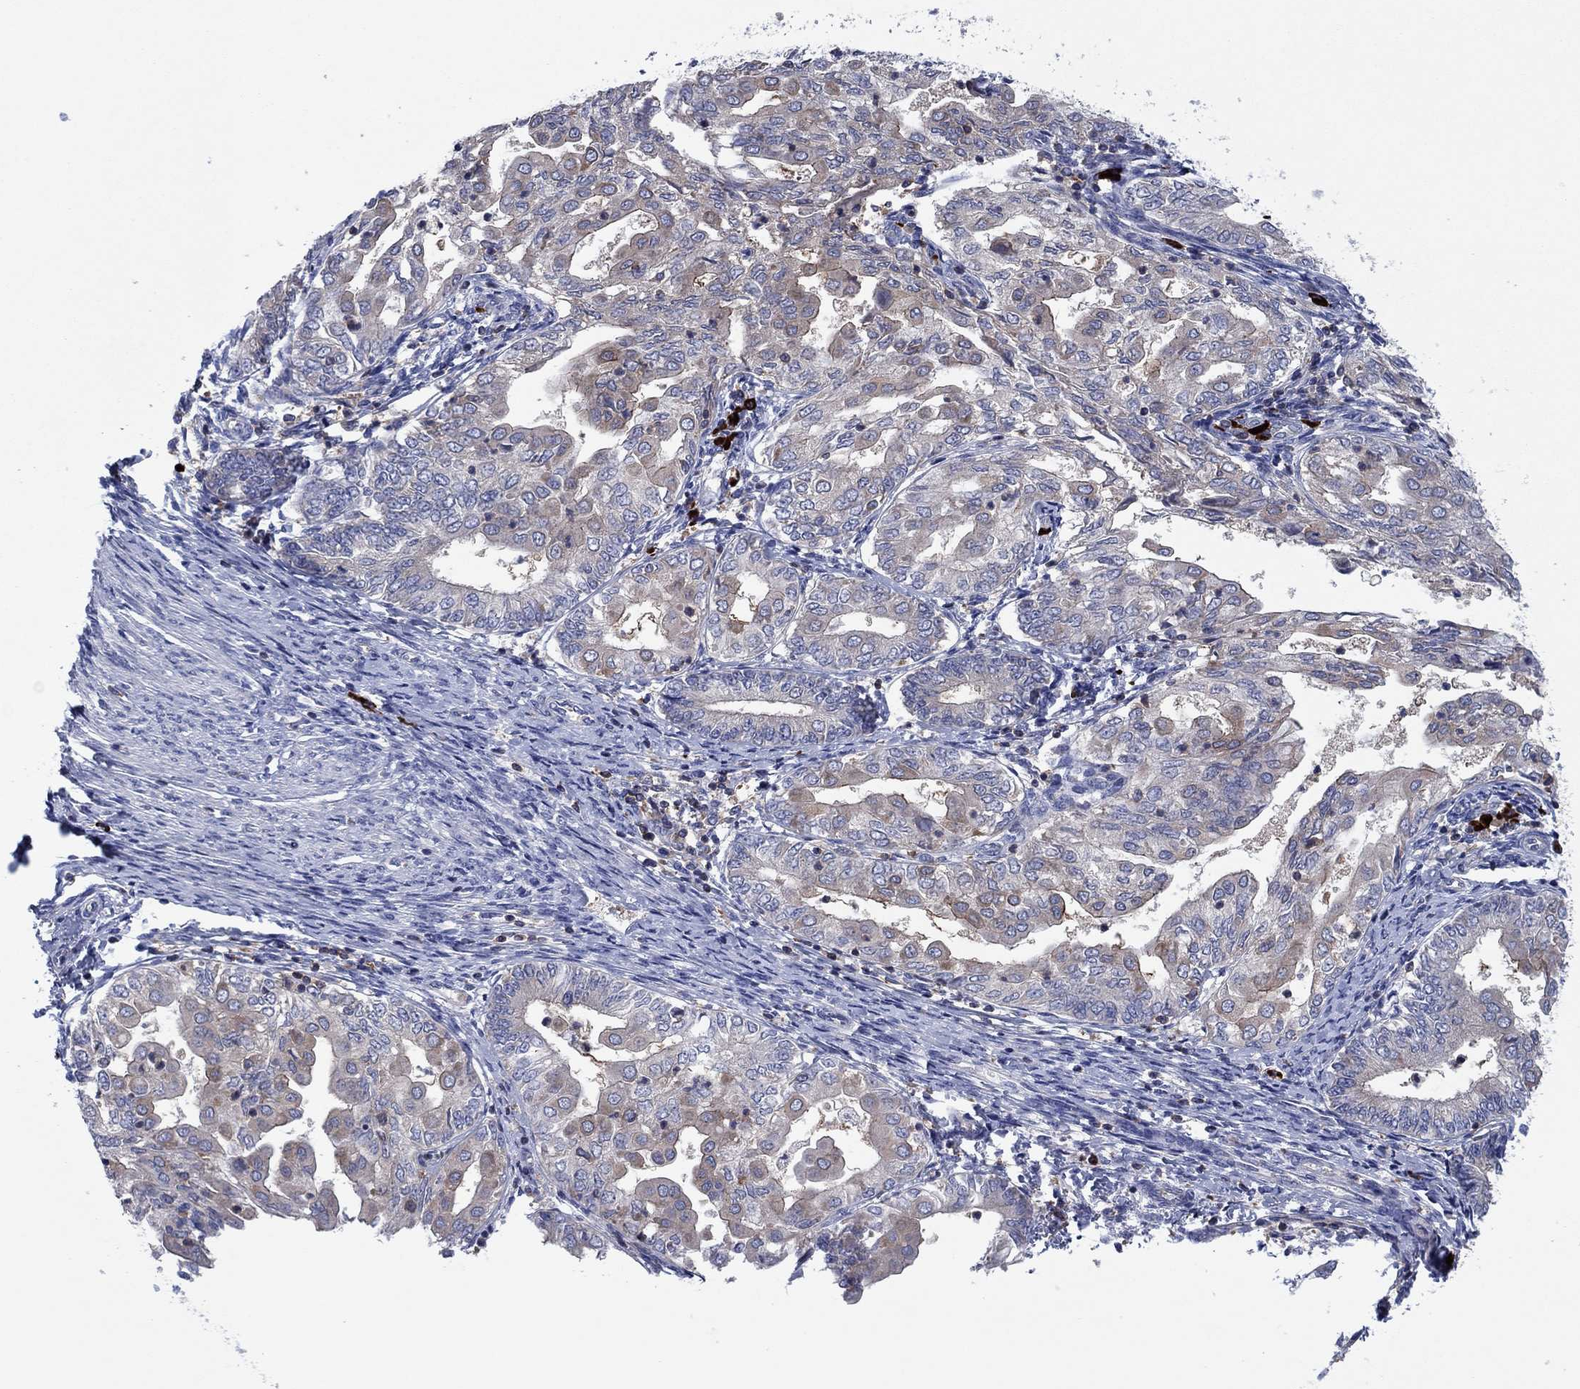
{"staining": {"intensity": "weak", "quantity": "<25%", "location": "cytoplasmic/membranous"}, "tissue": "endometrial cancer", "cell_type": "Tumor cells", "image_type": "cancer", "snomed": [{"axis": "morphology", "description": "Adenocarcinoma, NOS"}, {"axis": "topography", "description": "Endometrium"}], "caption": "IHC of human adenocarcinoma (endometrial) displays no staining in tumor cells. (DAB (3,3'-diaminobenzidine) IHC visualized using brightfield microscopy, high magnification).", "gene": "PVR", "patient": {"sex": "female", "age": 68}}